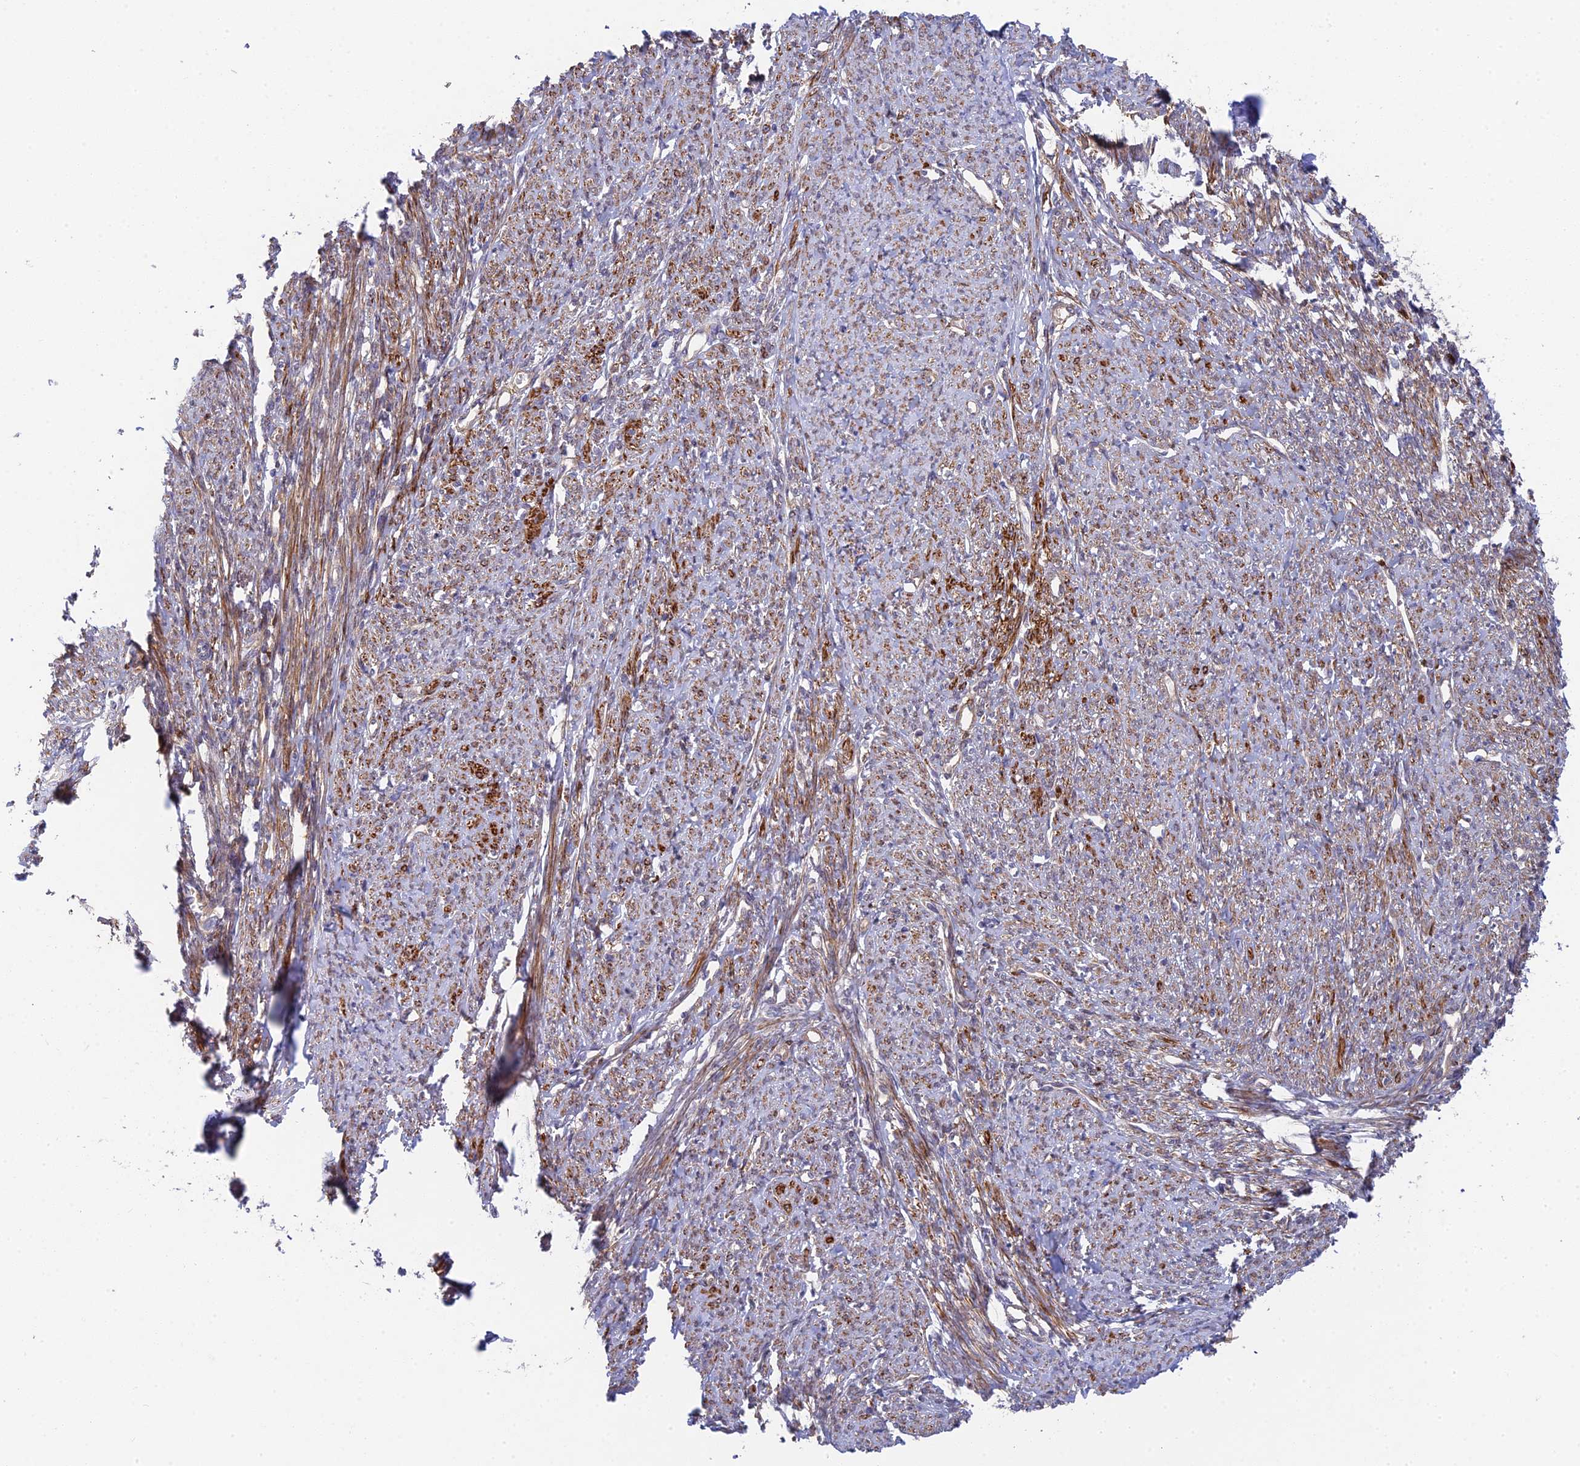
{"staining": {"intensity": "strong", "quantity": "25%-75%", "location": "cytoplasmic/membranous"}, "tissue": "smooth muscle", "cell_type": "Smooth muscle cells", "image_type": "normal", "snomed": [{"axis": "morphology", "description": "Normal tissue, NOS"}, {"axis": "topography", "description": "Smooth muscle"}, {"axis": "topography", "description": "Uterus"}], "caption": "IHC (DAB) staining of normal smooth muscle demonstrates strong cytoplasmic/membranous protein positivity in approximately 25%-75% of smooth muscle cells.", "gene": "INCA1", "patient": {"sex": "female", "age": 59}}